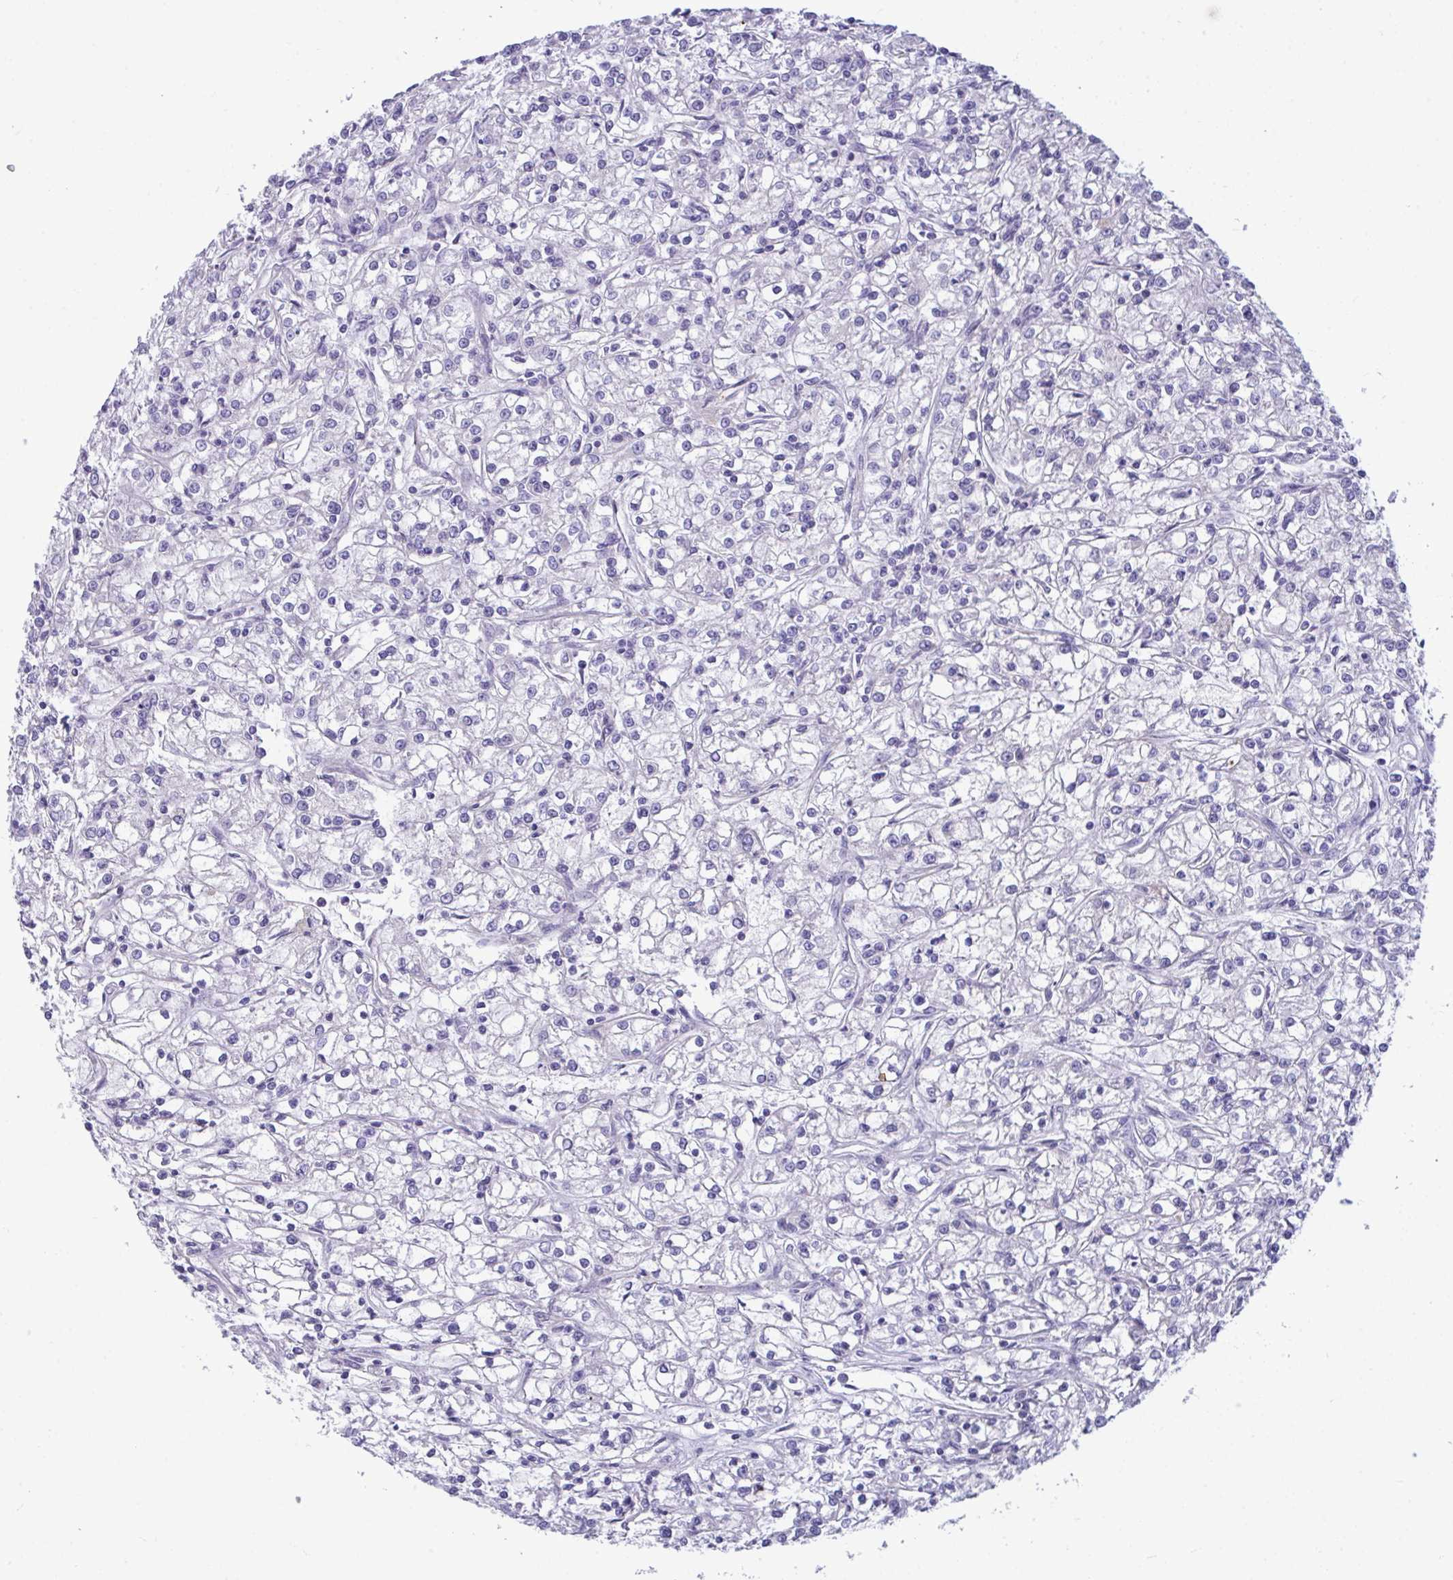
{"staining": {"intensity": "negative", "quantity": "none", "location": "none"}, "tissue": "renal cancer", "cell_type": "Tumor cells", "image_type": "cancer", "snomed": [{"axis": "morphology", "description": "Adenocarcinoma, NOS"}, {"axis": "topography", "description": "Kidney"}], "caption": "Immunohistochemical staining of human renal cancer shows no significant staining in tumor cells.", "gene": "PIGZ", "patient": {"sex": "female", "age": 59}}